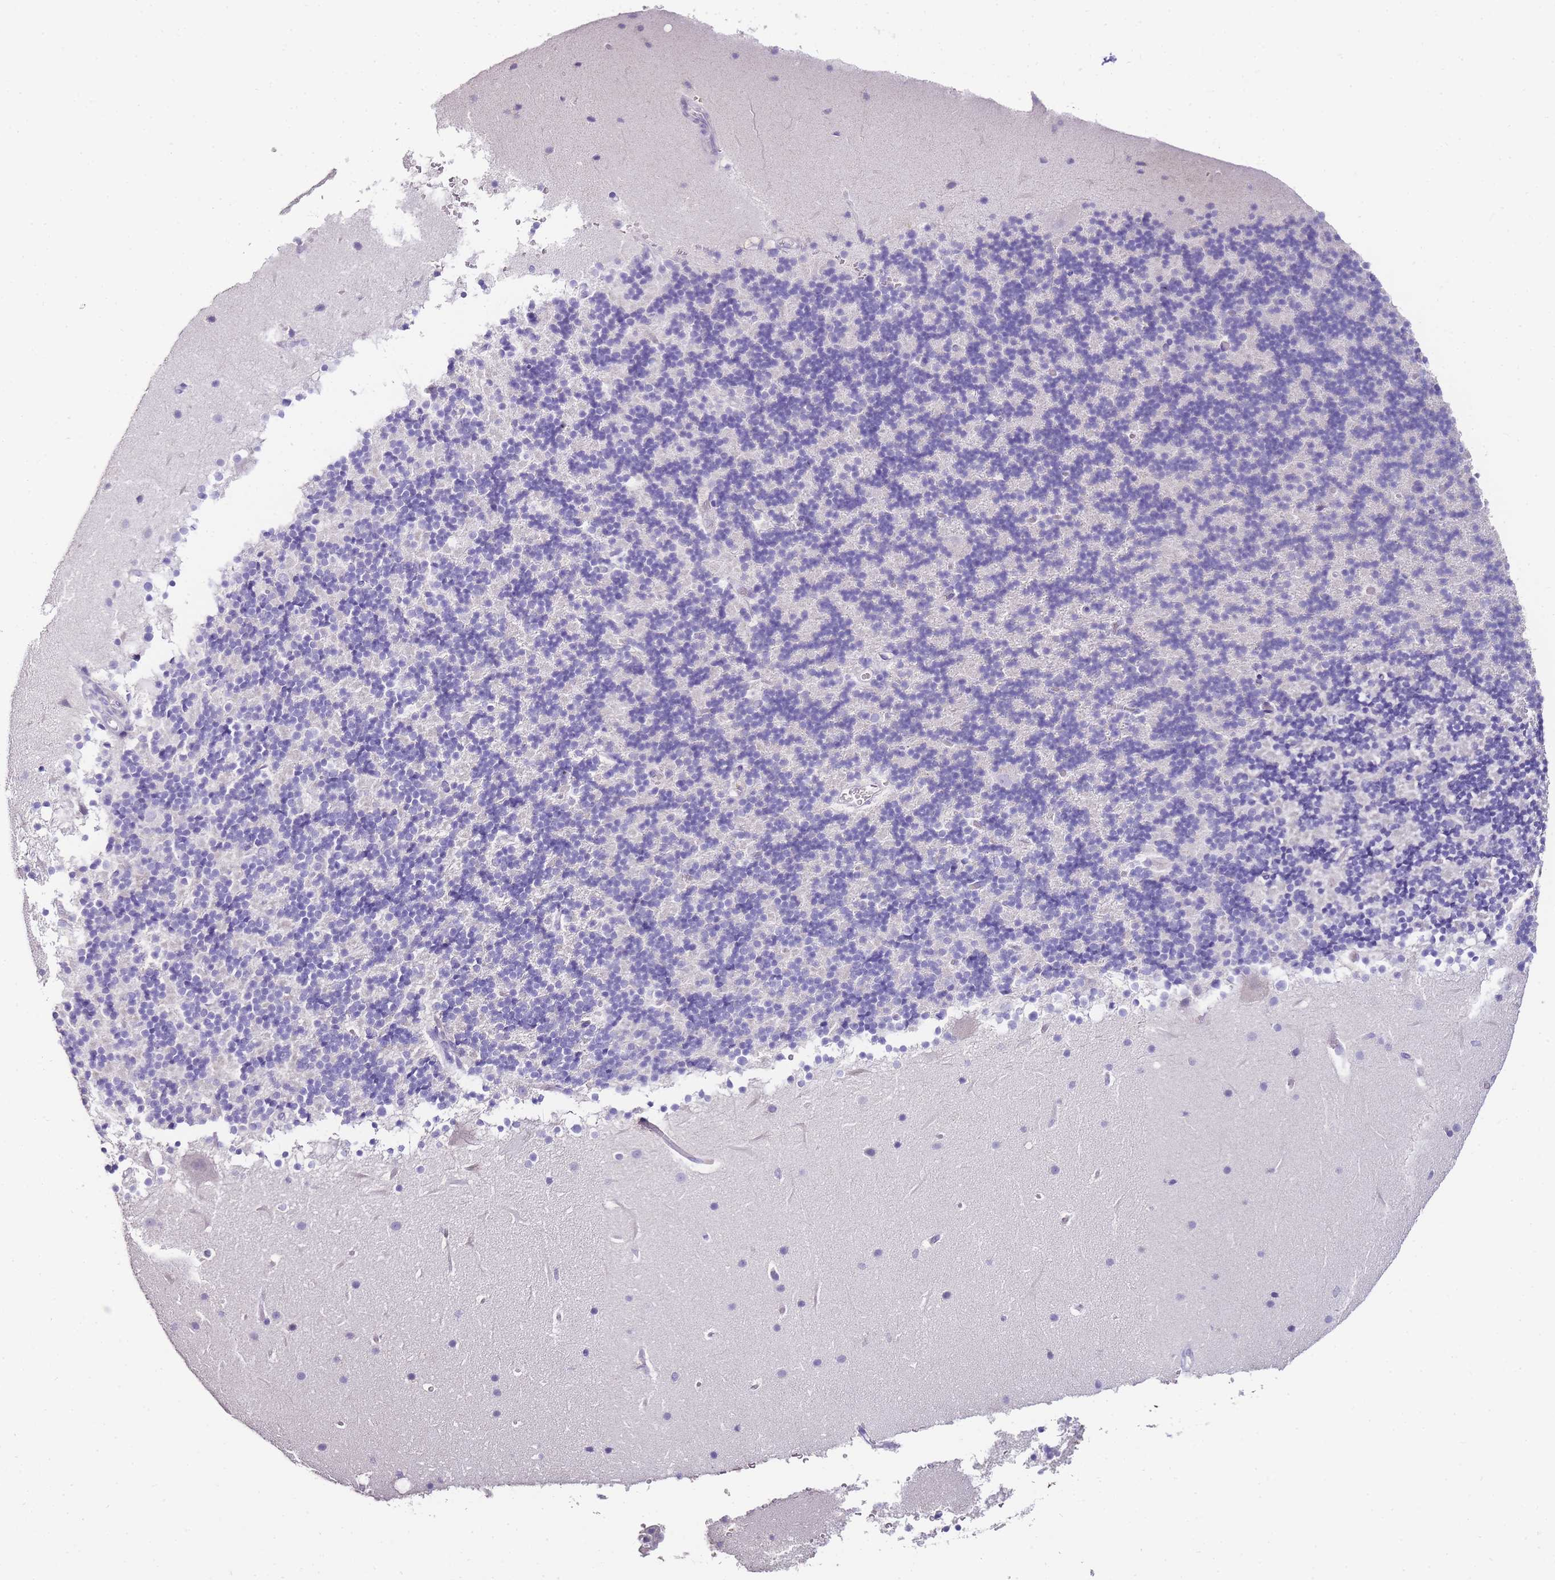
{"staining": {"intensity": "negative", "quantity": "none", "location": "none"}, "tissue": "cerebellum", "cell_type": "Cells in granular layer", "image_type": "normal", "snomed": [{"axis": "morphology", "description": "Normal tissue, NOS"}, {"axis": "topography", "description": "Cerebellum"}], "caption": "Histopathology image shows no protein positivity in cells in granular layer of unremarkable cerebellum.", "gene": "DPP4", "patient": {"sex": "male", "age": 57}}